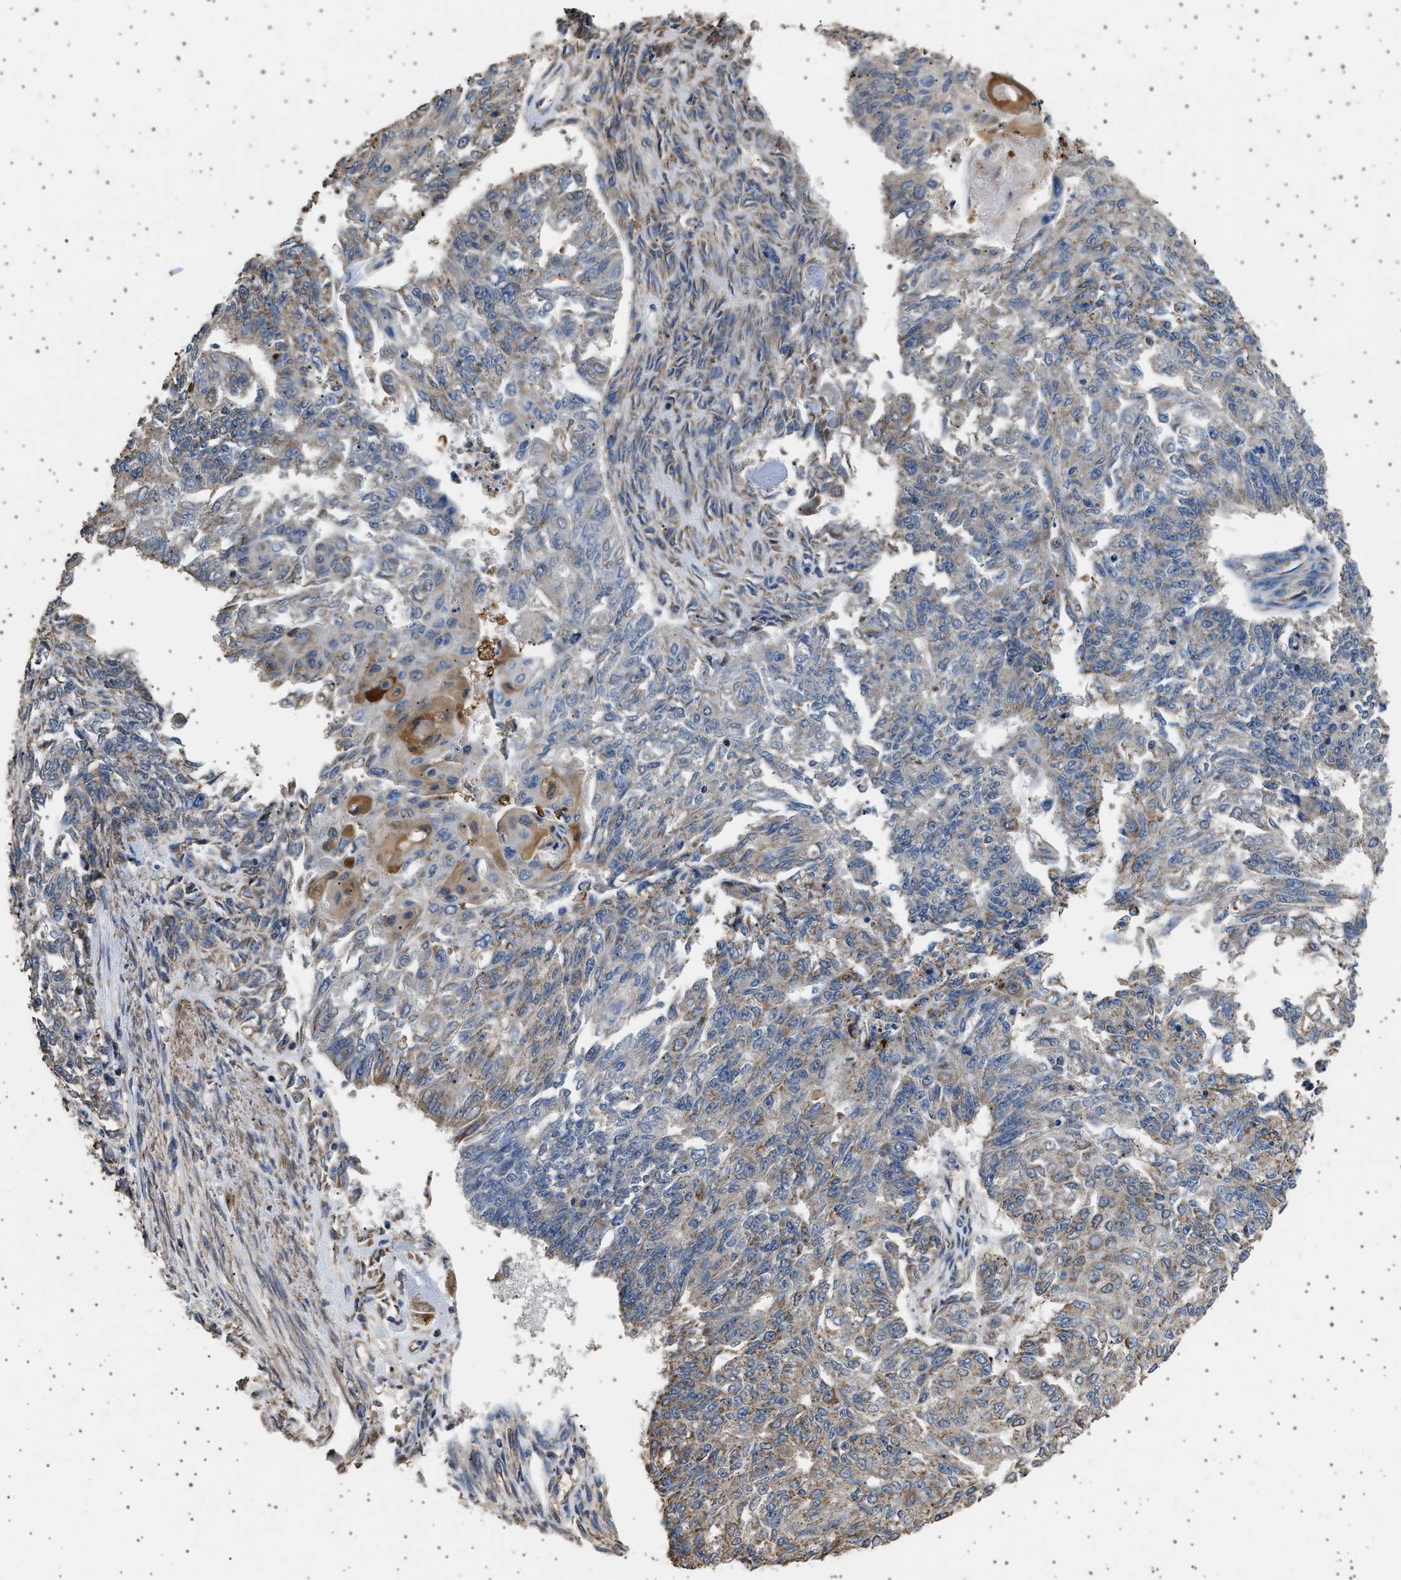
{"staining": {"intensity": "moderate", "quantity": "25%-75%", "location": "cytoplasmic/membranous"}, "tissue": "endometrial cancer", "cell_type": "Tumor cells", "image_type": "cancer", "snomed": [{"axis": "morphology", "description": "Adenocarcinoma, NOS"}, {"axis": "topography", "description": "Endometrium"}], "caption": "A micrograph showing moderate cytoplasmic/membranous staining in about 25%-75% of tumor cells in endometrial cancer (adenocarcinoma), as visualized by brown immunohistochemical staining.", "gene": "KCNA4", "patient": {"sex": "female", "age": 32}}